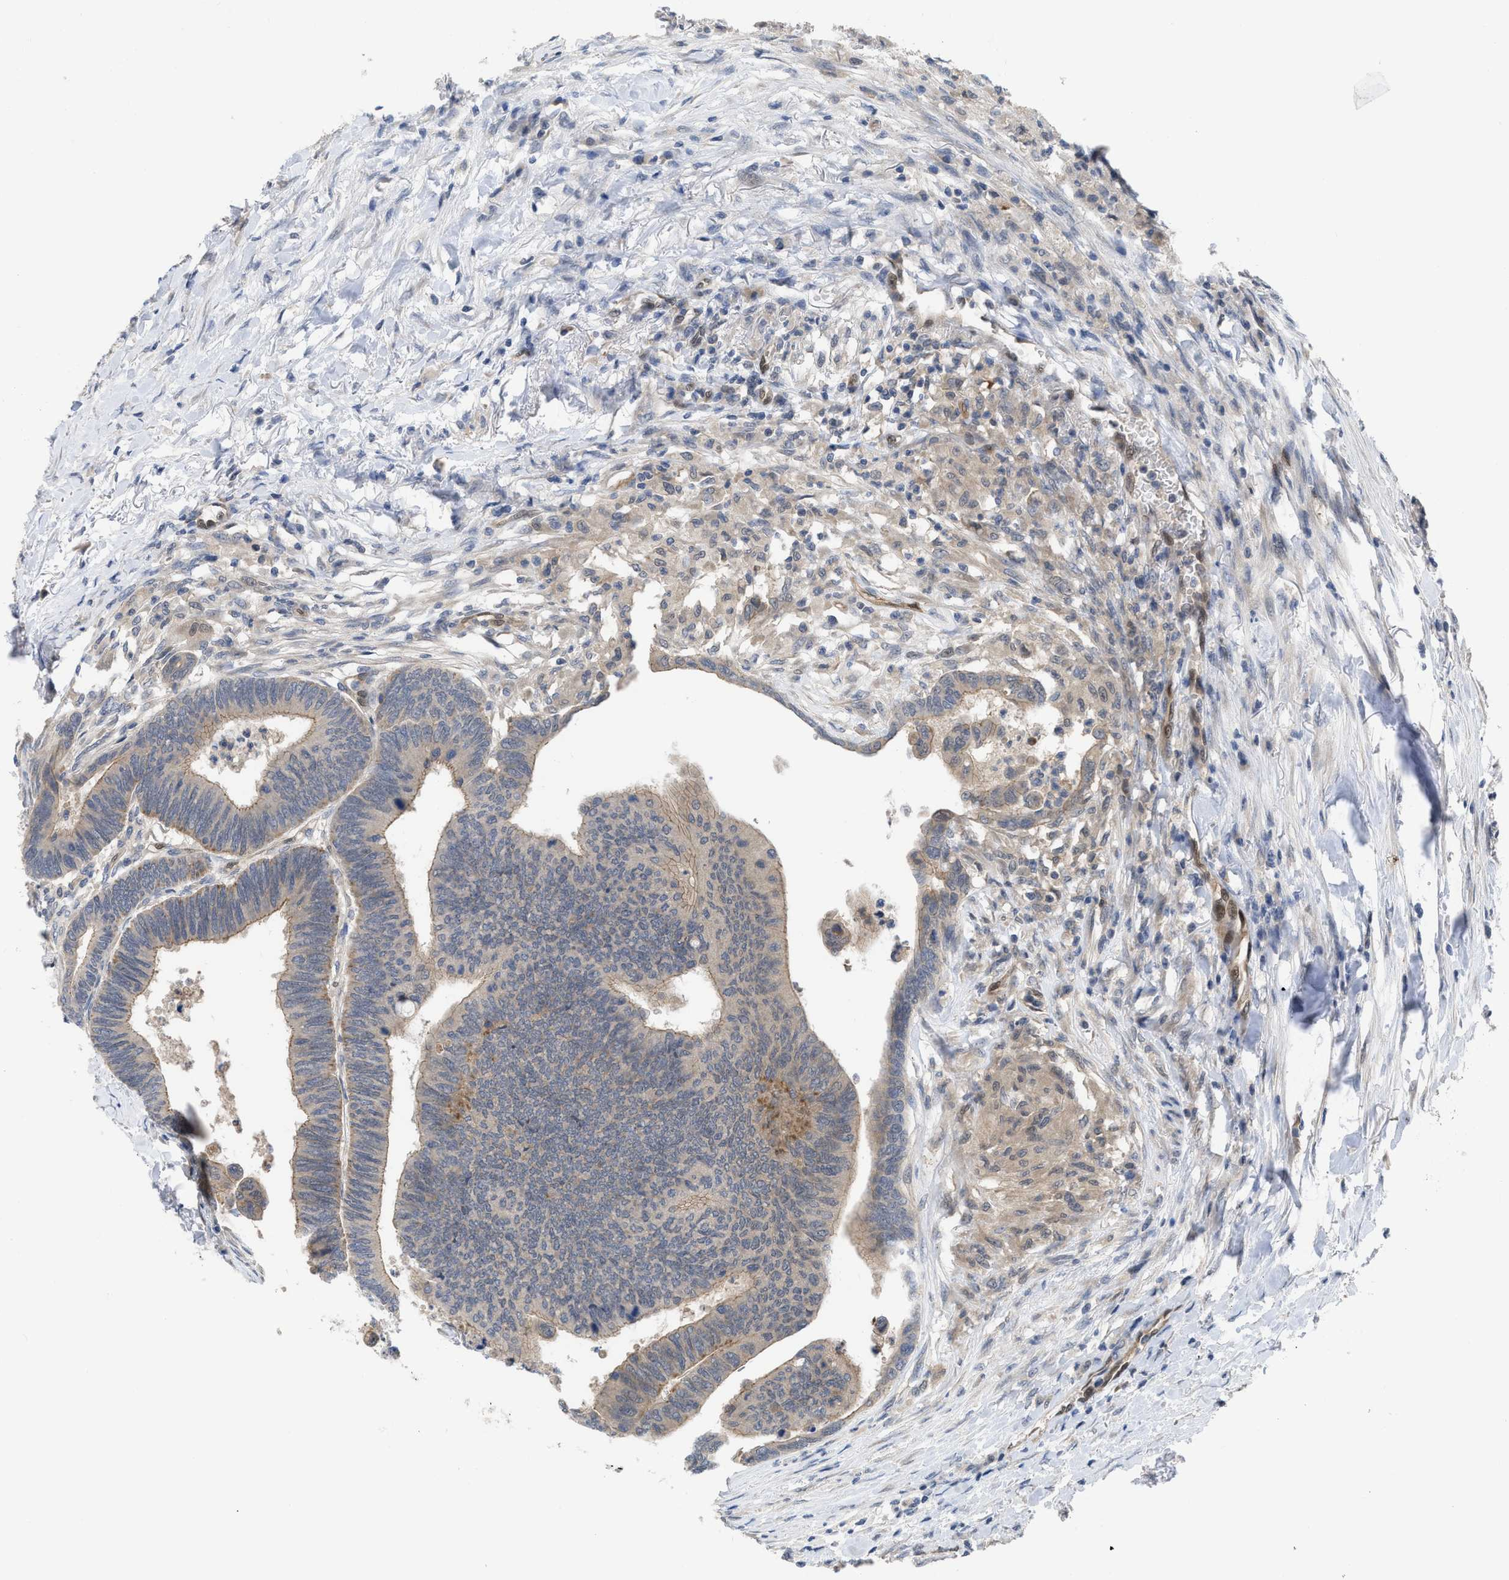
{"staining": {"intensity": "weak", "quantity": "25%-75%", "location": "cytoplasmic/membranous"}, "tissue": "colorectal cancer", "cell_type": "Tumor cells", "image_type": "cancer", "snomed": [{"axis": "morphology", "description": "Normal tissue, NOS"}, {"axis": "morphology", "description": "Adenocarcinoma, NOS"}, {"axis": "topography", "description": "Rectum"}, {"axis": "topography", "description": "Peripheral nerve tissue"}], "caption": "Adenocarcinoma (colorectal) stained with DAB (3,3'-diaminobenzidine) IHC displays low levels of weak cytoplasmic/membranous expression in approximately 25%-75% of tumor cells.", "gene": "LDAF1", "patient": {"sex": "male", "age": 92}}